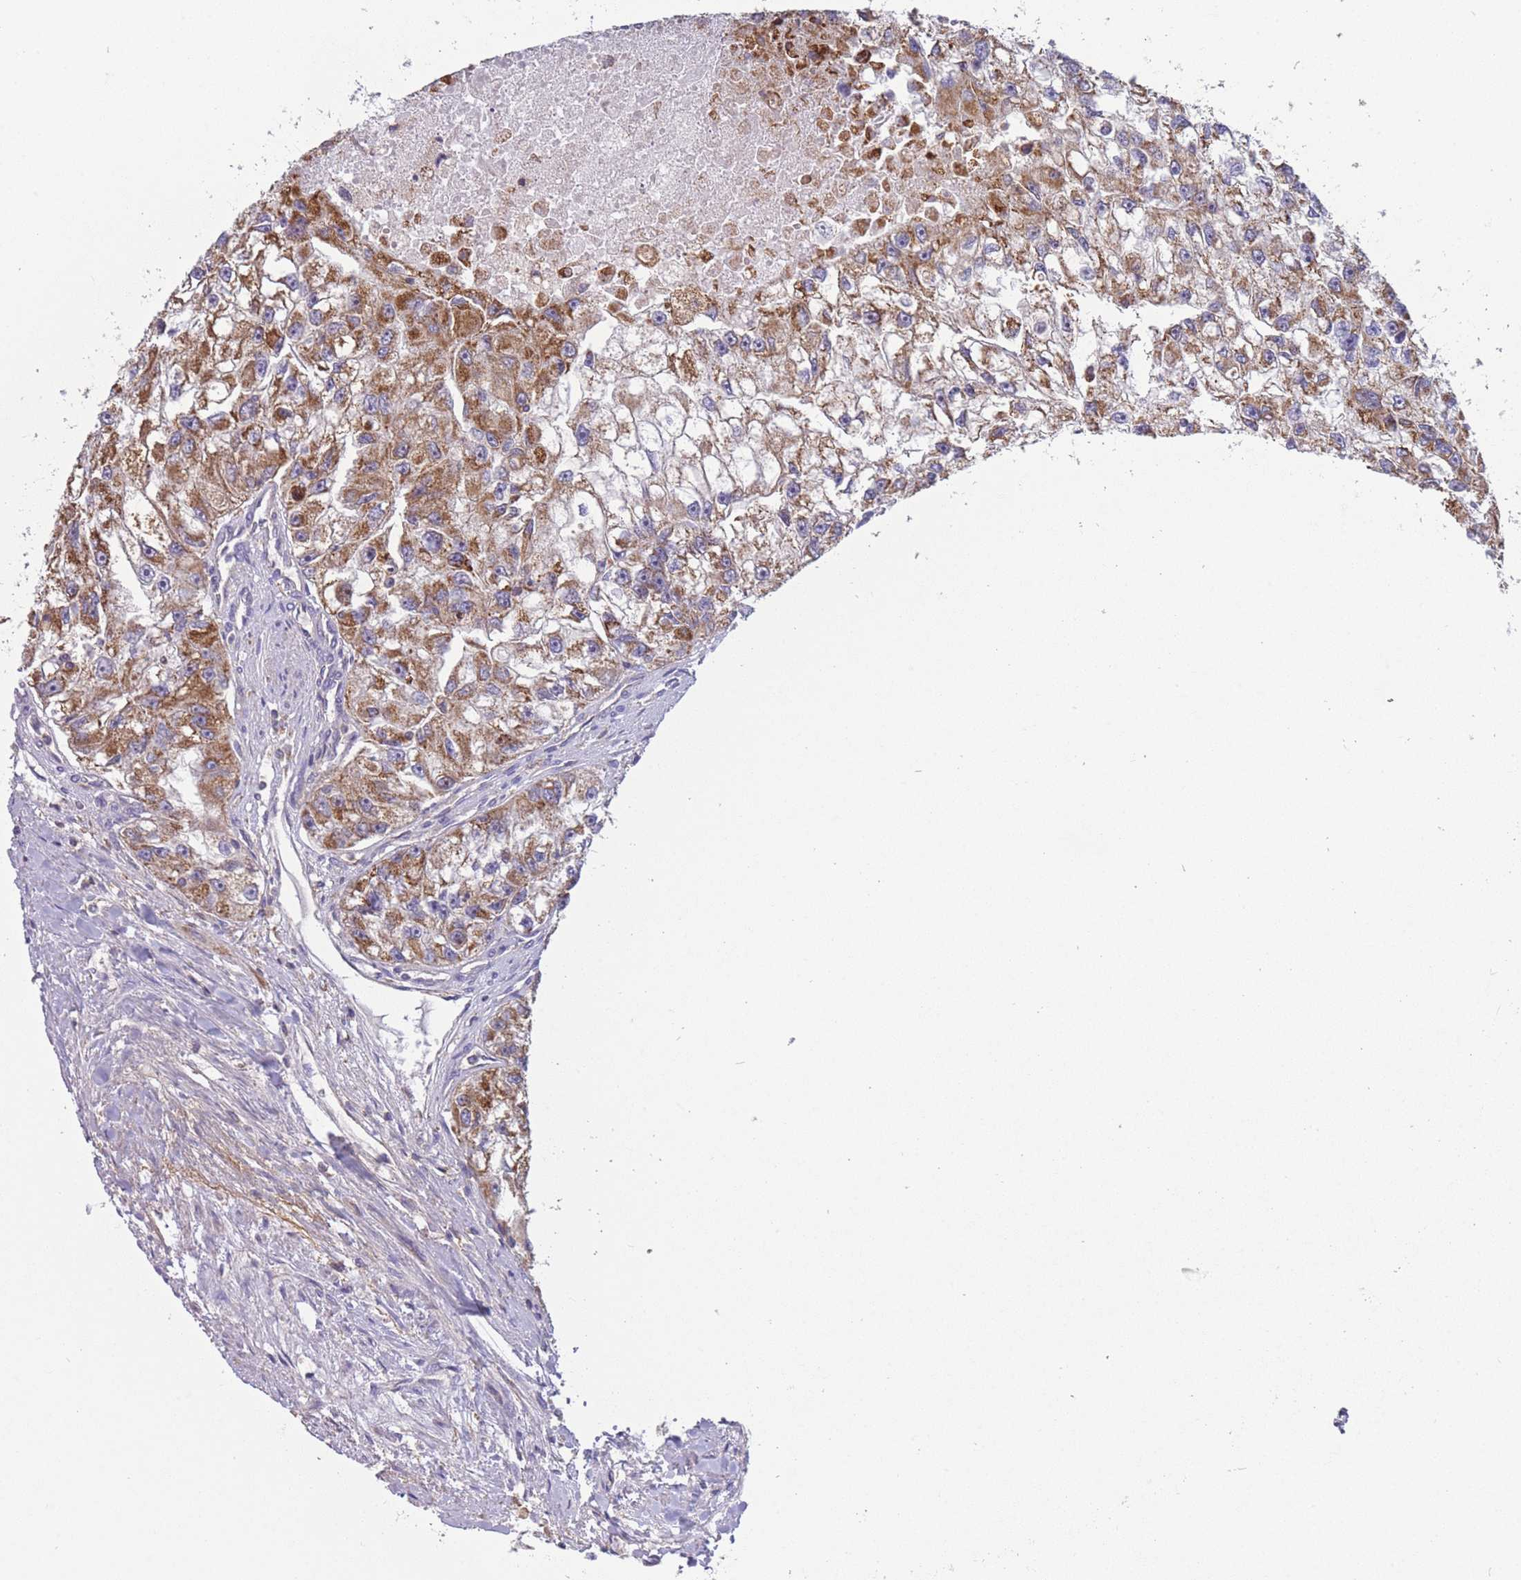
{"staining": {"intensity": "moderate", "quantity": ">75%", "location": "cytoplasmic/membranous"}, "tissue": "renal cancer", "cell_type": "Tumor cells", "image_type": "cancer", "snomed": [{"axis": "morphology", "description": "Adenocarcinoma, NOS"}, {"axis": "topography", "description": "Kidney"}], "caption": "High-power microscopy captured an immunohistochemistry photomicrograph of renal cancer (adenocarcinoma), revealing moderate cytoplasmic/membranous expression in about >75% of tumor cells. Using DAB (brown) and hematoxylin (blue) stains, captured at high magnification using brightfield microscopy.", "gene": "SLC25A42", "patient": {"sex": "male", "age": 63}}